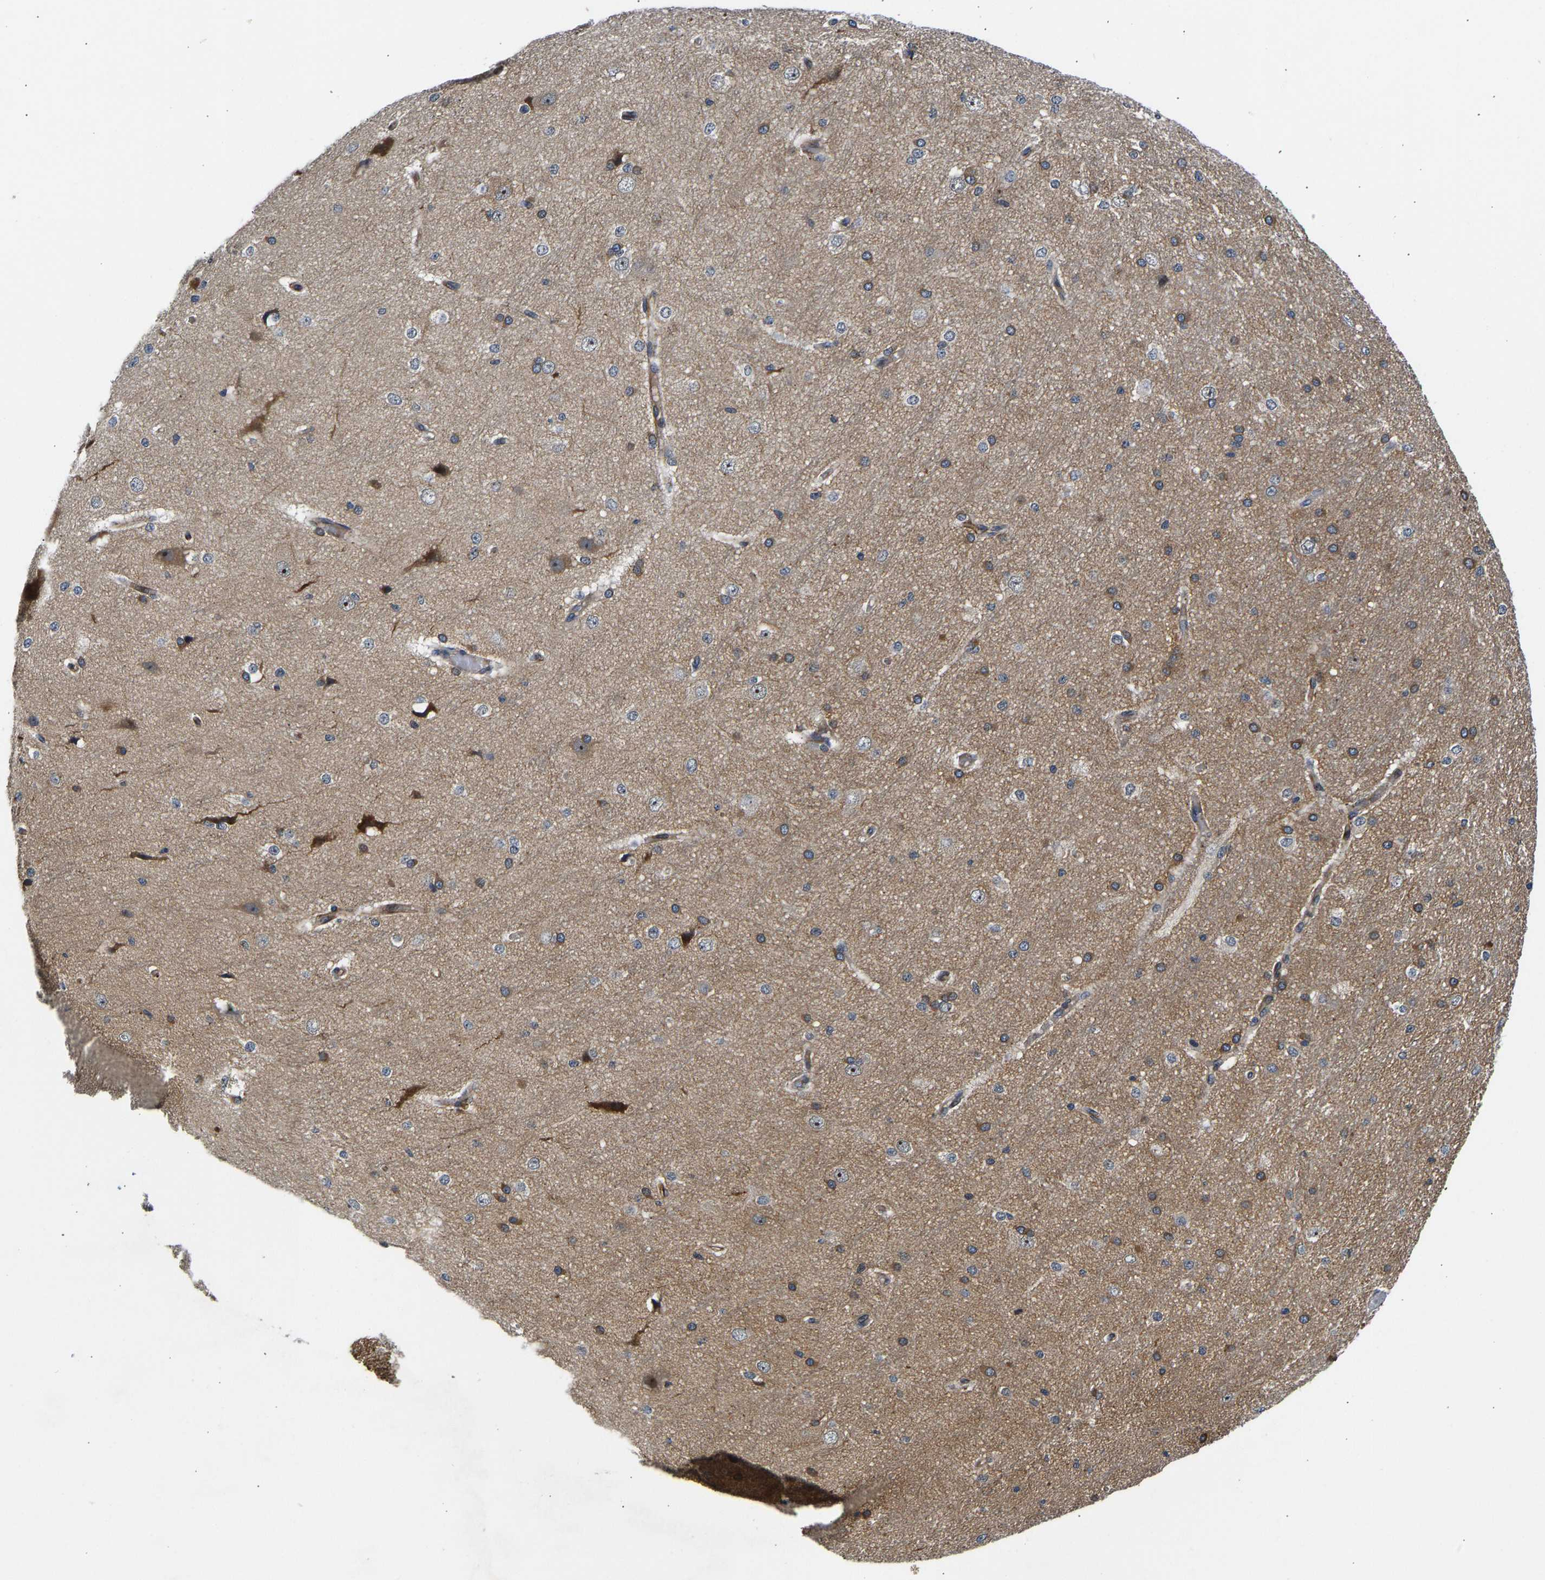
{"staining": {"intensity": "weak", "quantity": ">75%", "location": "cytoplasmic/membranous"}, "tissue": "cerebral cortex", "cell_type": "Endothelial cells", "image_type": "normal", "snomed": [{"axis": "morphology", "description": "Normal tissue, NOS"}, {"axis": "morphology", "description": "Developmental malformation"}, {"axis": "topography", "description": "Cerebral cortex"}], "caption": "A brown stain labels weak cytoplasmic/membranous positivity of a protein in endothelial cells of benign human cerebral cortex. Using DAB (brown) and hematoxylin (blue) stains, captured at high magnification using brightfield microscopy.", "gene": "RESF1", "patient": {"sex": "female", "age": 30}}